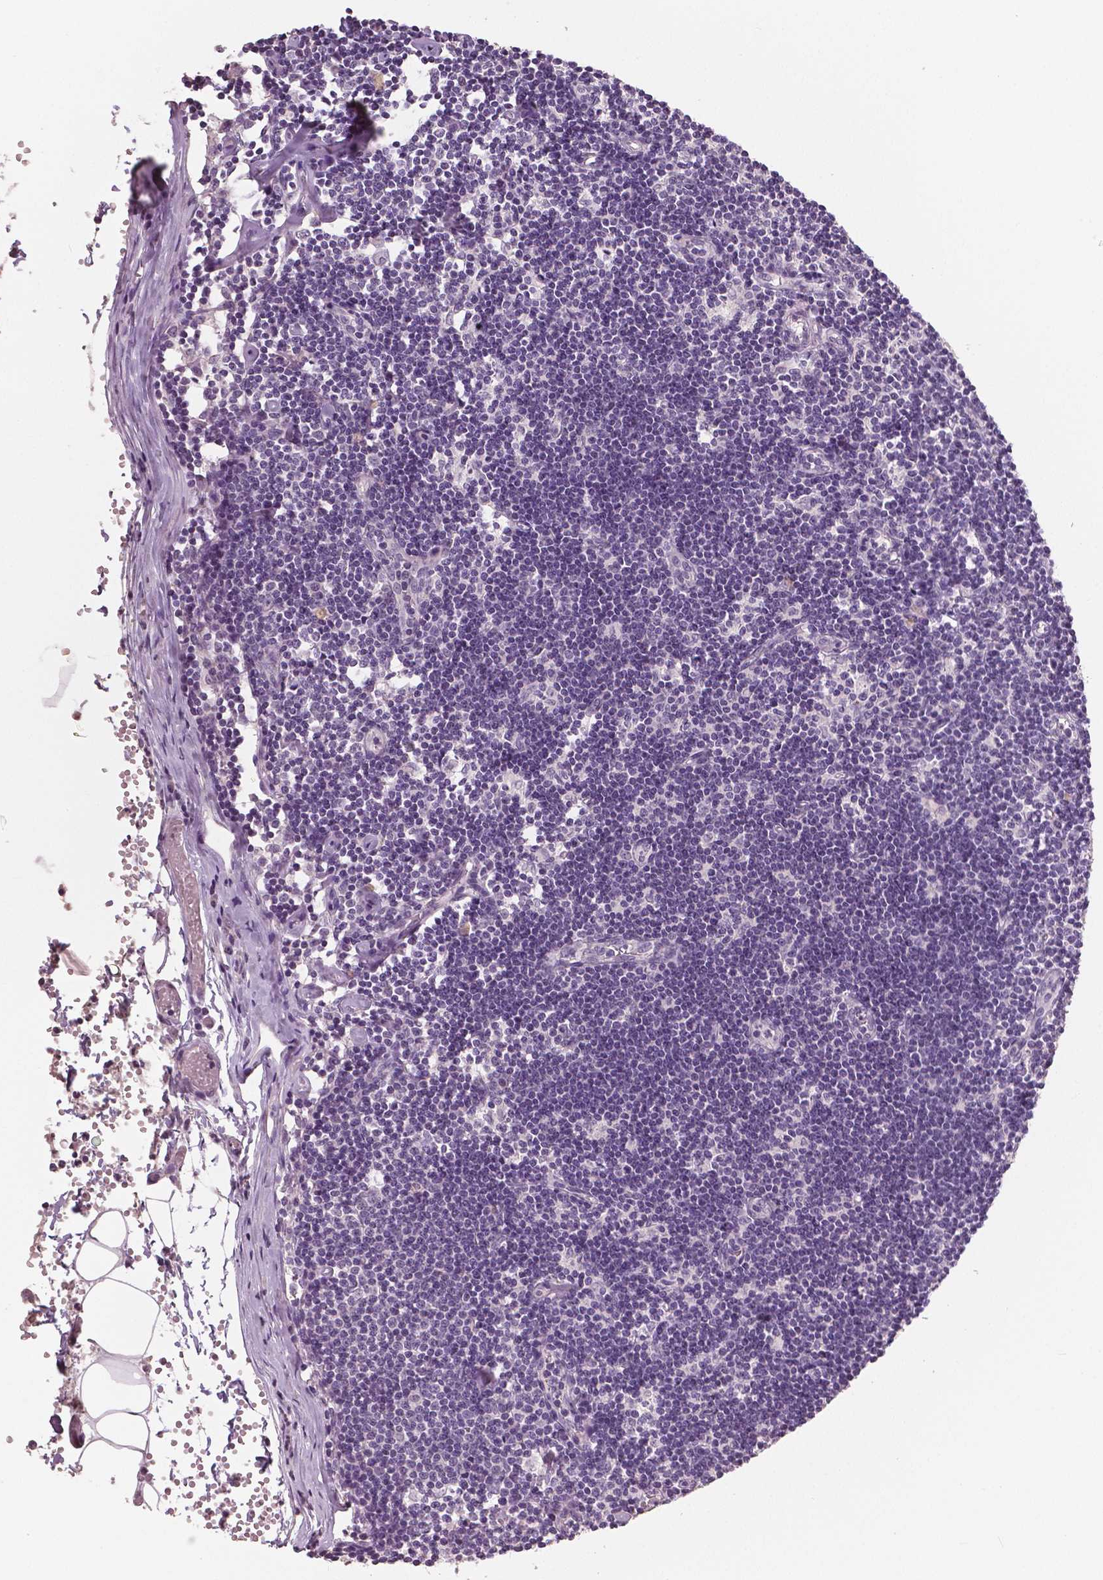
{"staining": {"intensity": "negative", "quantity": "none", "location": "none"}, "tissue": "lymph node", "cell_type": "Germinal center cells", "image_type": "normal", "snomed": [{"axis": "morphology", "description": "Normal tissue, NOS"}, {"axis": "topography", "description": "Lymph node"}], "caption": "This is an immunohistochemistry (IHC) micrograph of normal lymph node. There is no staining in germinal center cells.", "gene": "NECAB1", "patient": {"sex": "female", "age": 42}}